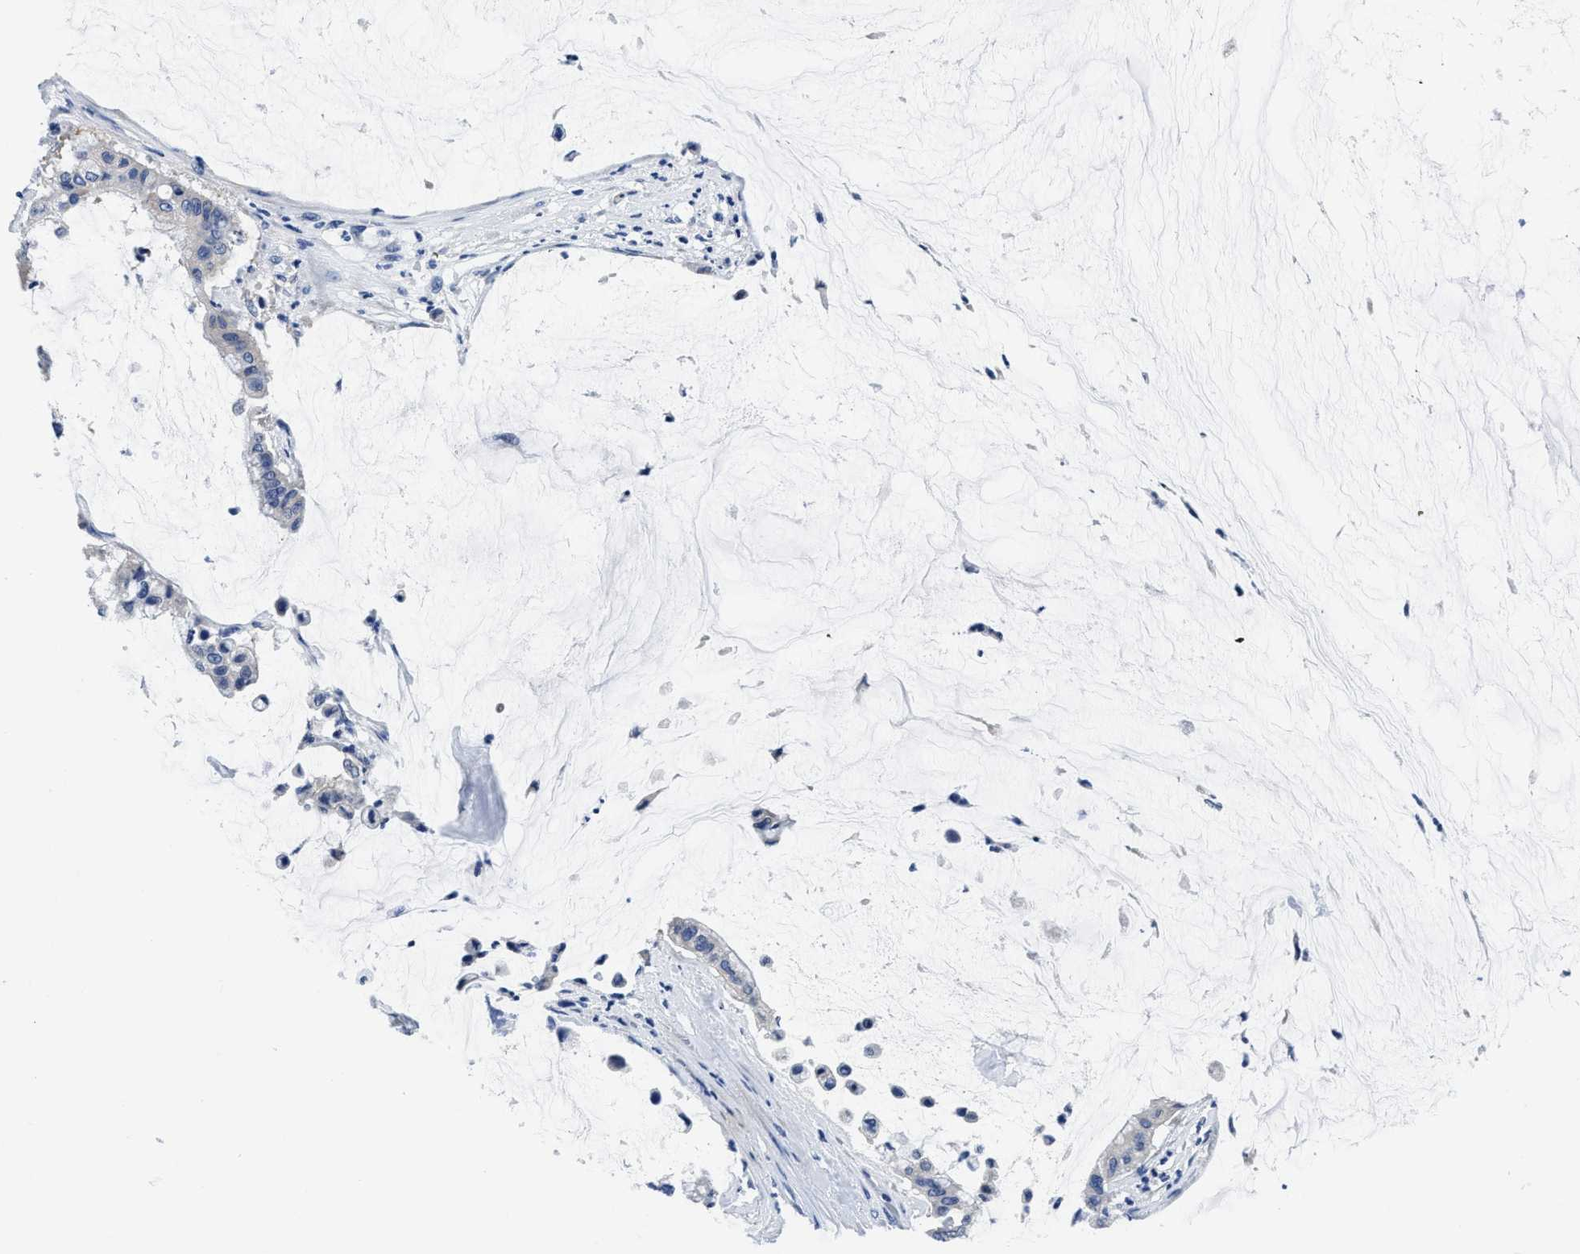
{"staining": {"intensity": "negative", "quantity": "none", "location": "none"}, "tissue": "pancreatic cancer", "cell_type": "Tumor cells", "image_type": "cancer", "snomed": [{"axis": "morphology", "description": "Adenocarcinoma, NOS"}, {"axis": "topography", "description": "Pancreas"}], "caption": "The IHC micrograph has no significant expression in tumor cells of pancreatic cancer tissue.", "gene": "SLC35F1", "patient": {"sex": "male", "age": 41}}